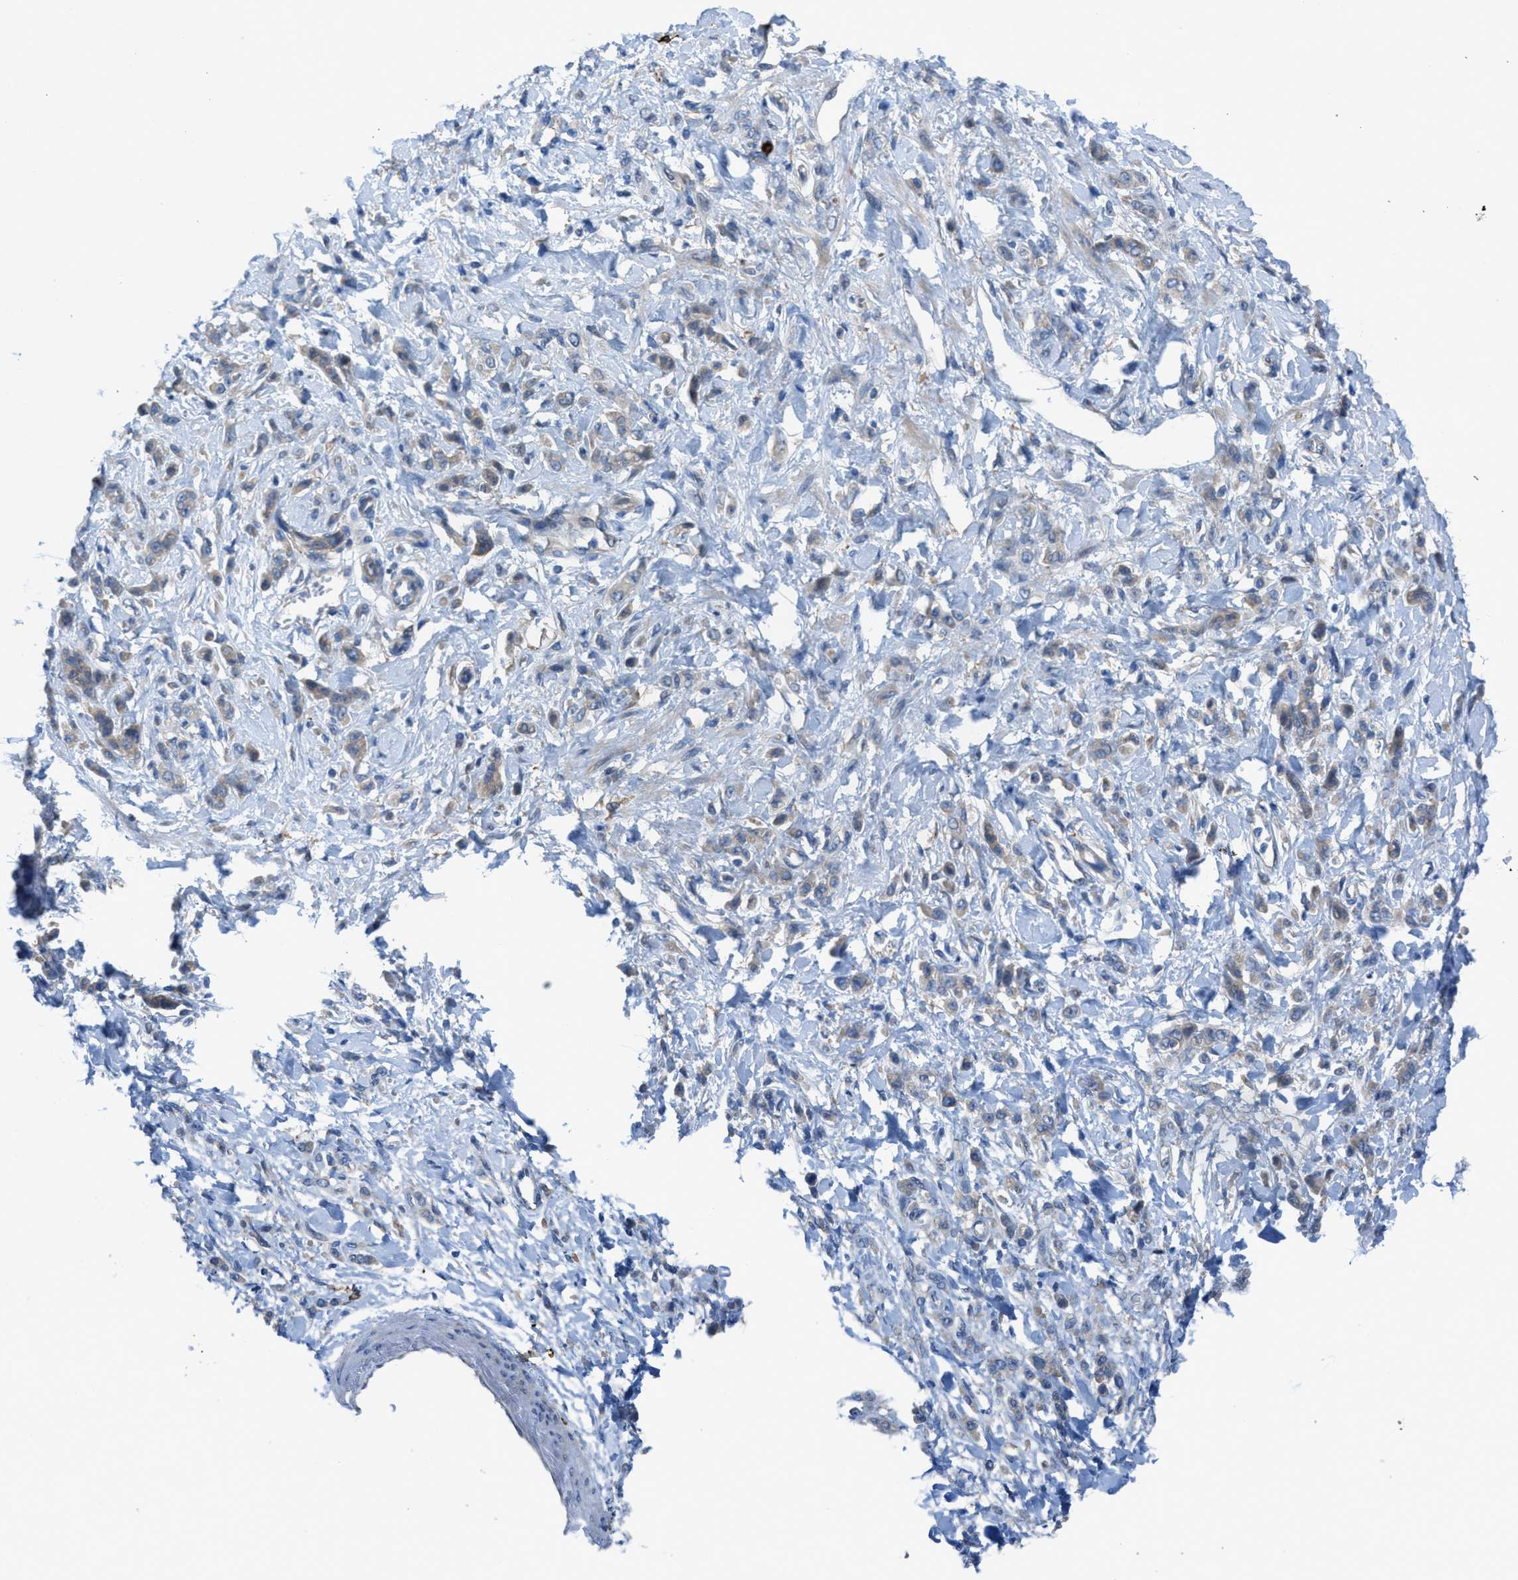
{"staining": {"intensity": "weak", "quantity": "25%-75%", "location": "cytoplasmic/membranous"}, "tissue": "stomach cancer", "cell_type": "Tumor cells", "image_type": "cancer", "snomed": [{"axis": "morphology", "description": "Normal tissue, NOS"}, {"axis": "morphology", "description": "Adenocarcinoma, NOS"}, {"axis": "topography", "description": "Stomach"}], "caption": "A high-resolution histopathology image shows immunohistochemistry (IHC) staining of adenocarcinoma (stomach), which shows weak cytoplasmic/membranous positivity in approximately 25%-75% of tumor cells.", "gene": "EGFR", "patient": {"sex": "male", "age": 82}}